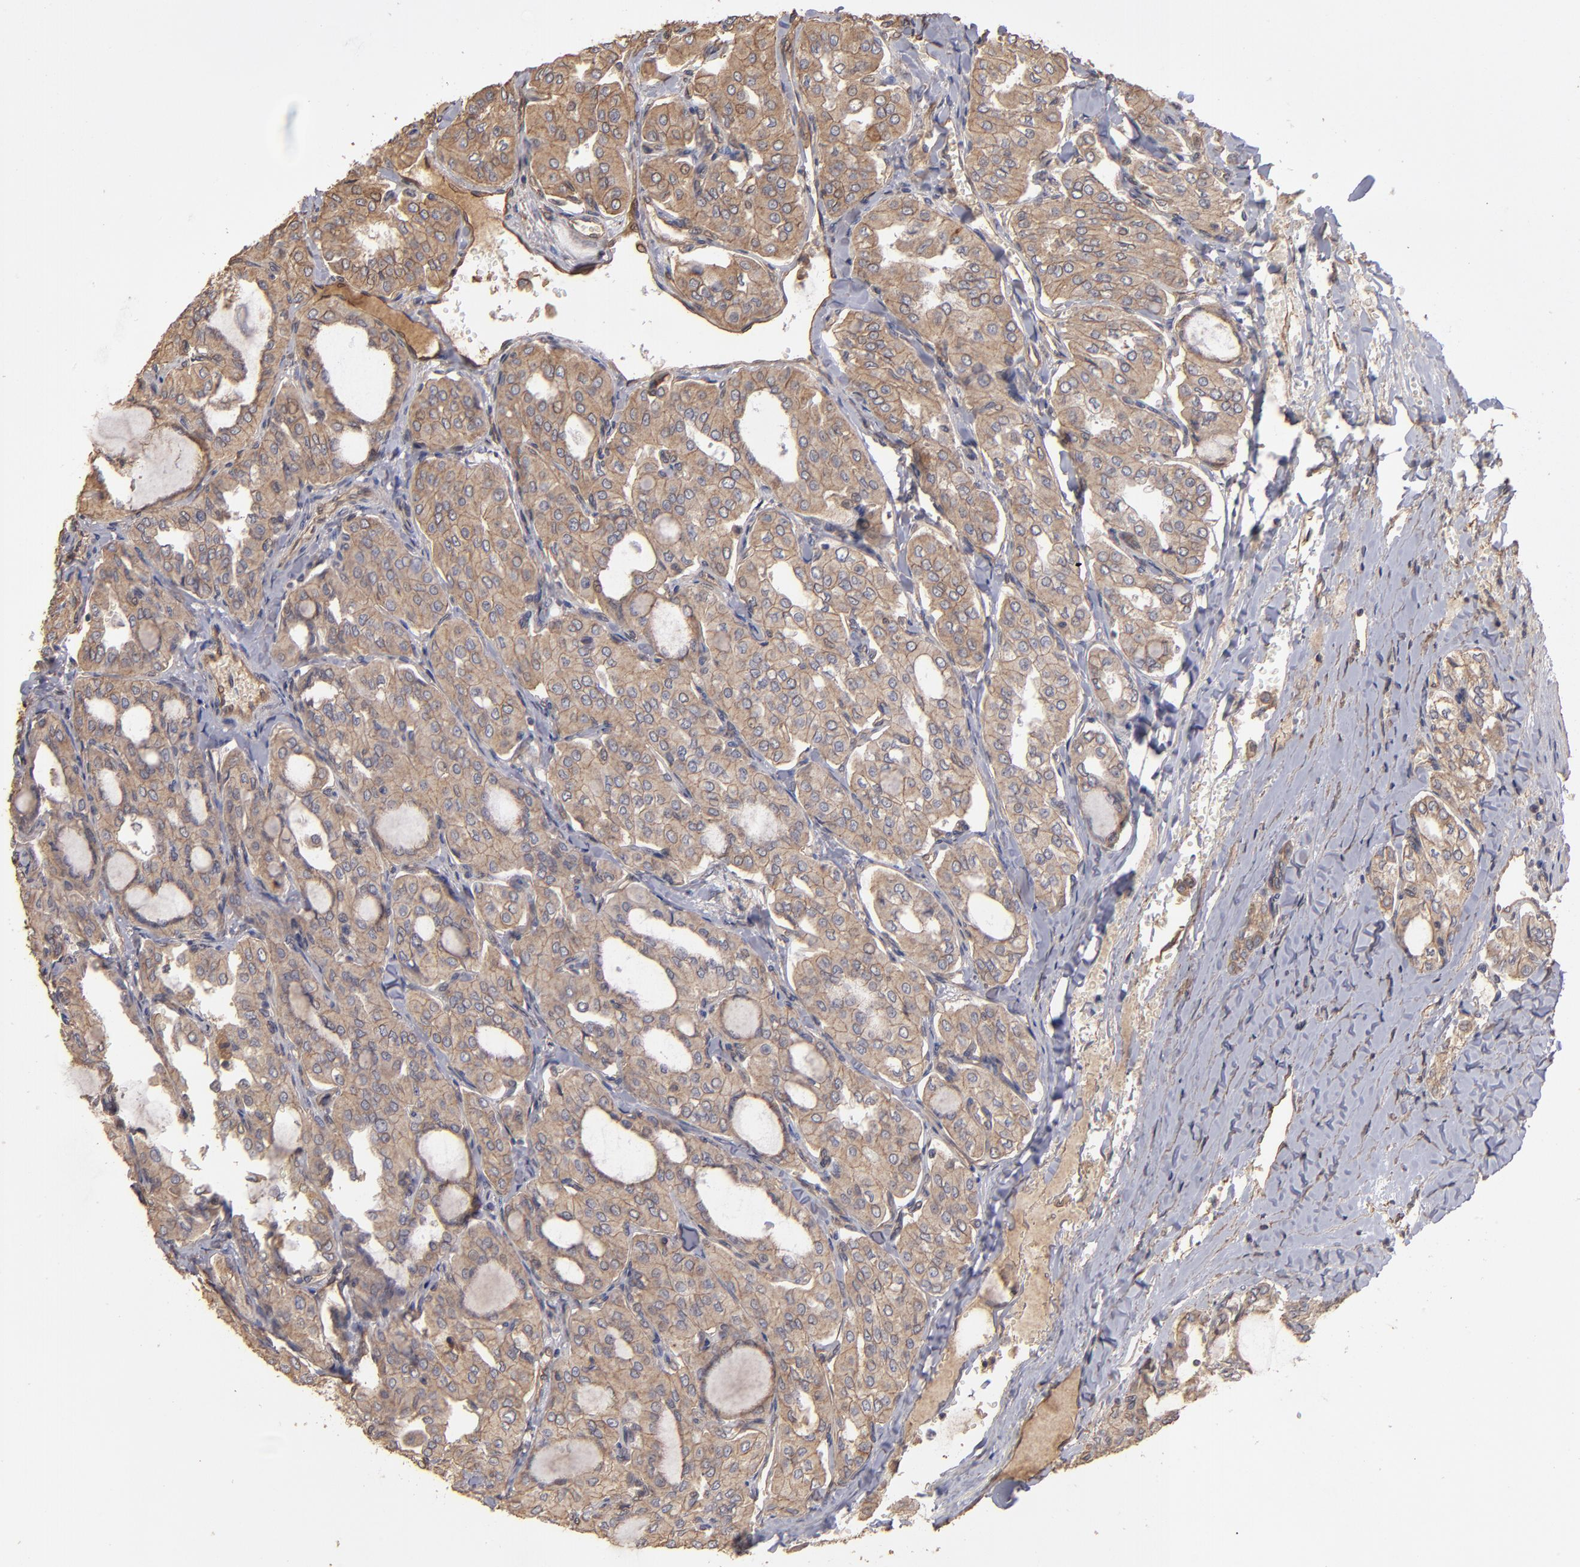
{"staining": {"intensity": "weak", "quantity": ">75%", "location": "cytoplasmic/membranous"}, "tissue": "thyroid cancer", "cell_type": "Tumor cells", "image_type": "cancer", "snomed": [{"axis": "morphology", "description": "Papillary adenocarcinoma, NOS"}, {"axis": "topography", "description": "Thyroid gland"}], "caption": "A micrograph showing weak cytoplasmic/membranous expression in about >75% of tumor cells in thyroid cancer (papillary adenocarcinoma), as visualized by brown immunohistochemical staining.", "gene": "DMD", "patient": {"sex": "male", "age": 20}}